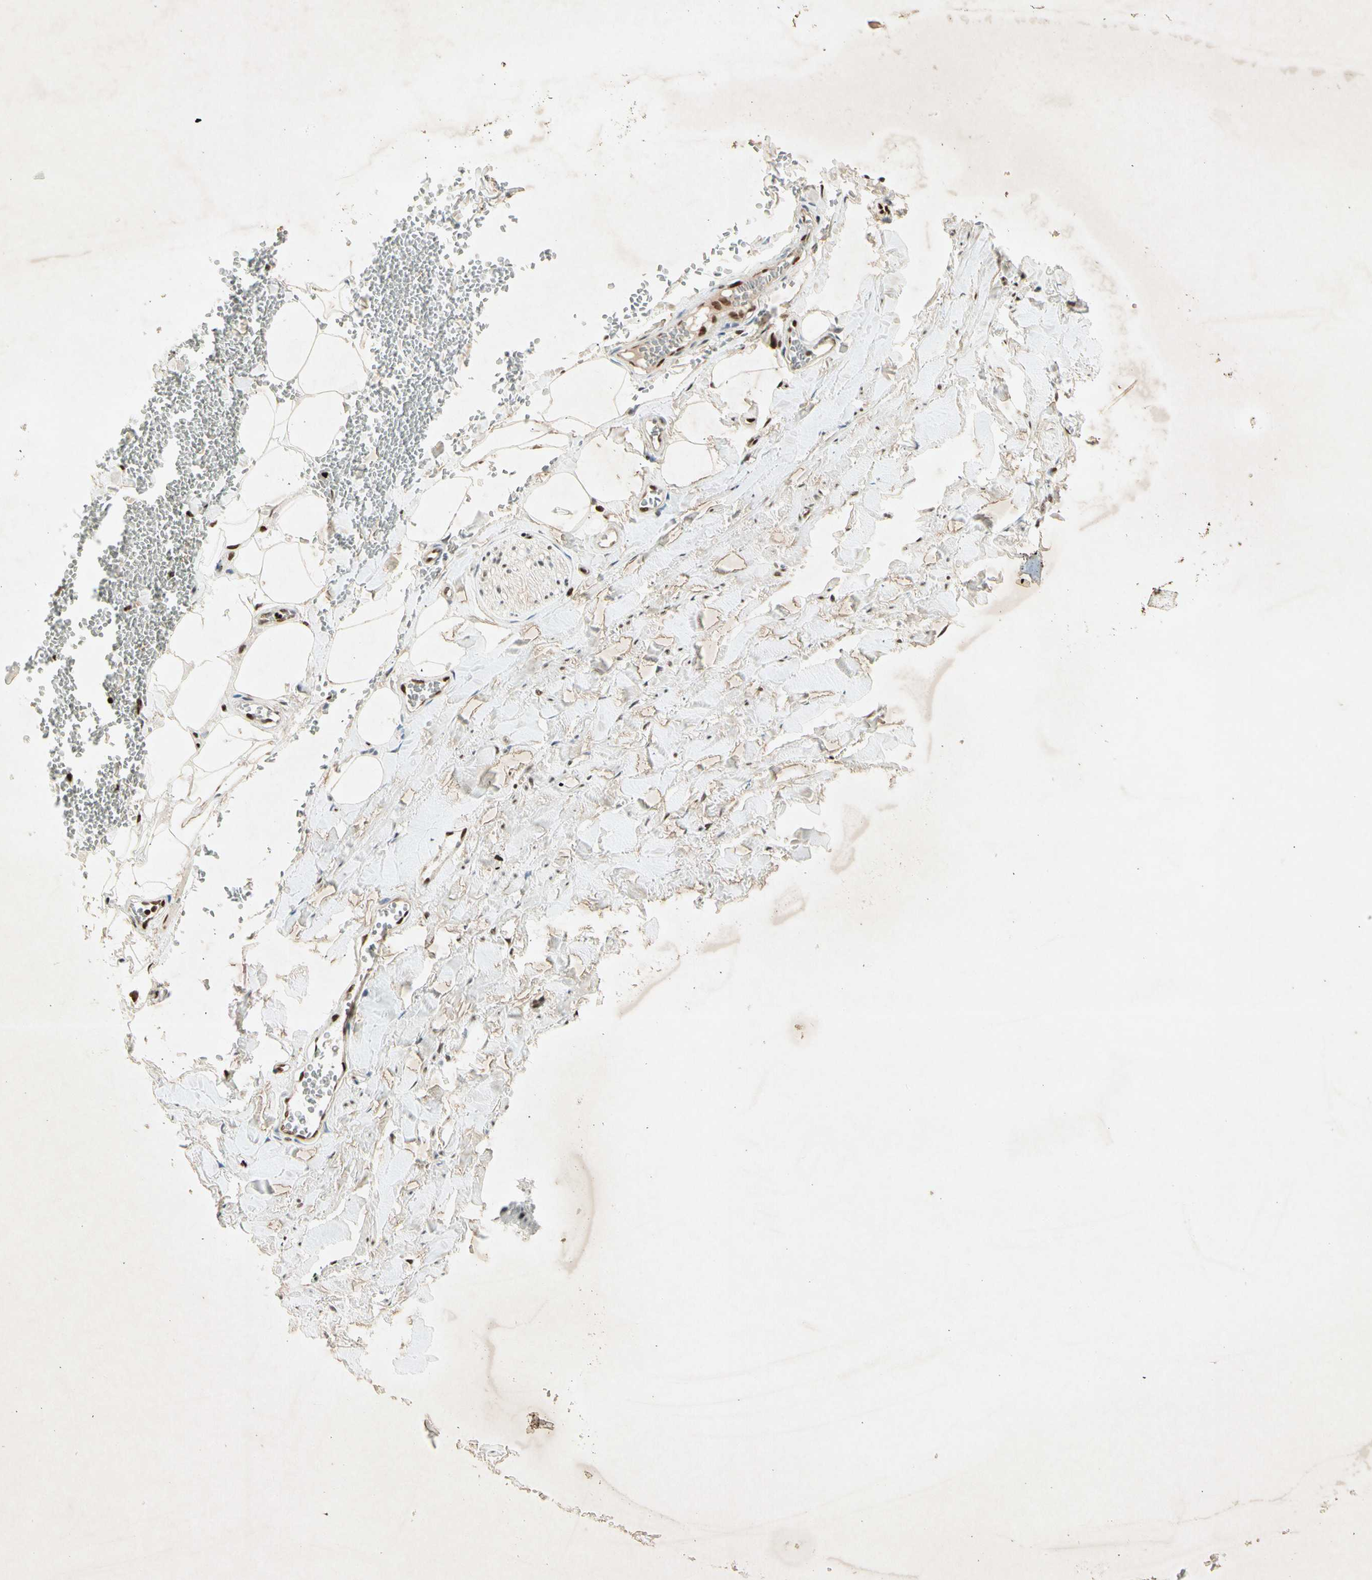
{"staining": {"intensity": "moderate", "quantity": ">75%", "location": "cytoplasmic/membranous,nuclear"}, "tissue": "adipose tissue", "cell_type": "Adipocytes", "image_type": "normal", "snomed": [{"axis": "morphology", "description": "Normal tissue, NOS"}, {"axis": "topography", "description": "Adipose tissue"}, {"axis": "topography", "description": "Peripheral nerve tissue"}], "caption": "IHC photomicrograph of unremarkable human adipose tissue stained for a protein (brown), which reveals medium levels of moderate cytoplasmic/membranous,nuclear positivity in approximately >75% of adipocytes.", "gene": "RNF43", "patient": {"sex": "male", "age": 52}}